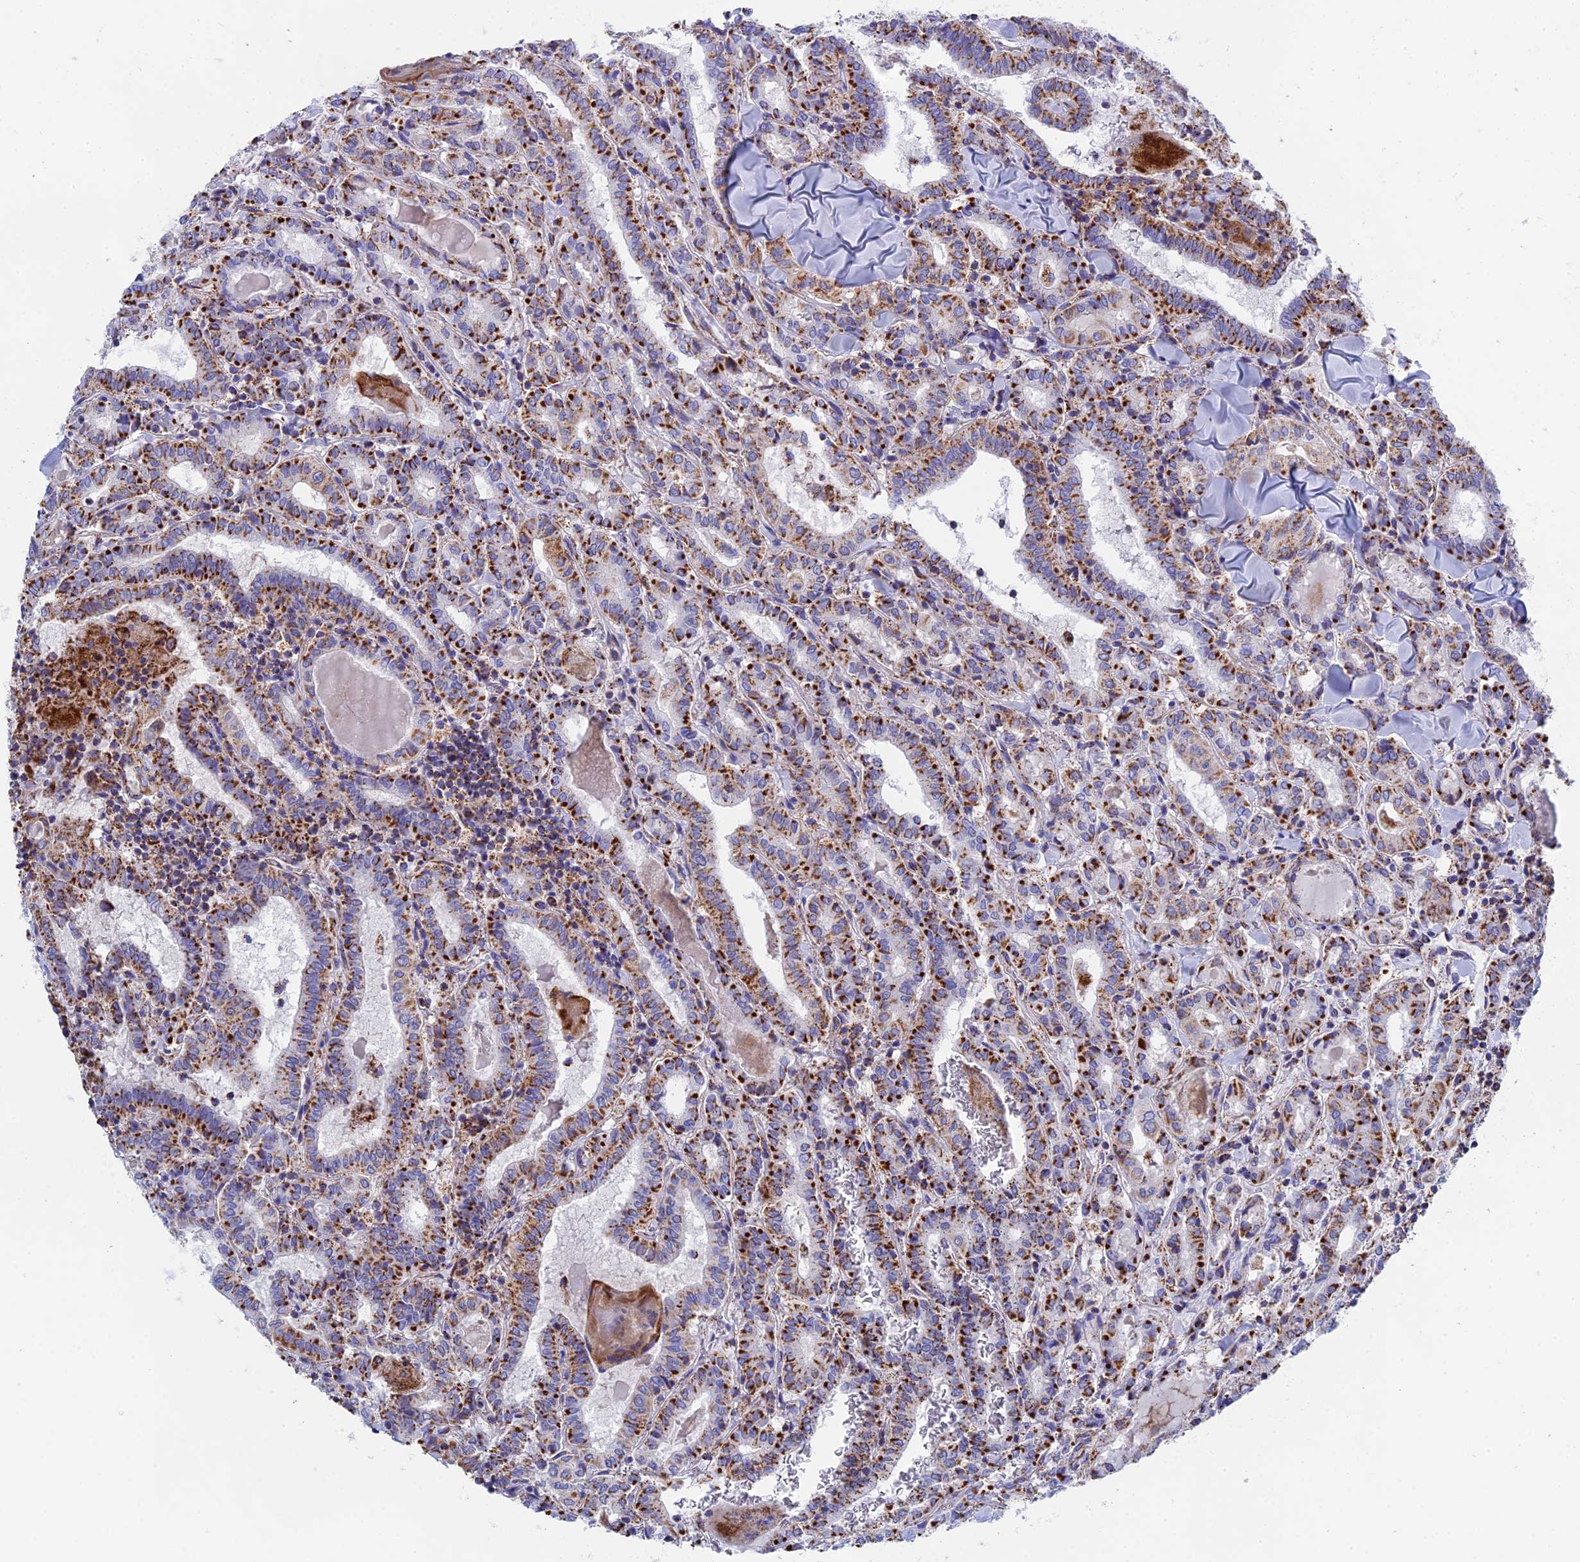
{"staining": {"intensity": "strong", "quantity": ">75%", "location": "cytoplasmic/membranous"}, "tissue": "thyroid cancer", "cell_type": "Tumor cells", "image_type": "cancer", "snomed": [{"axis": "morphology", "description": "Papillary adenocarcinoma, NOS"}, {"axis": "topography", "description": "Thyroid gland"}], "caption": "This is an image of immunohistochemistry (IHC) staining of thyroid cancer (papillary adenocarcinoma), which shows strong staining in the cytoplasmic/membranous of tumor cells.", "gene": "NDUFA5", "patient": {"sex": "female", "age": 72}}